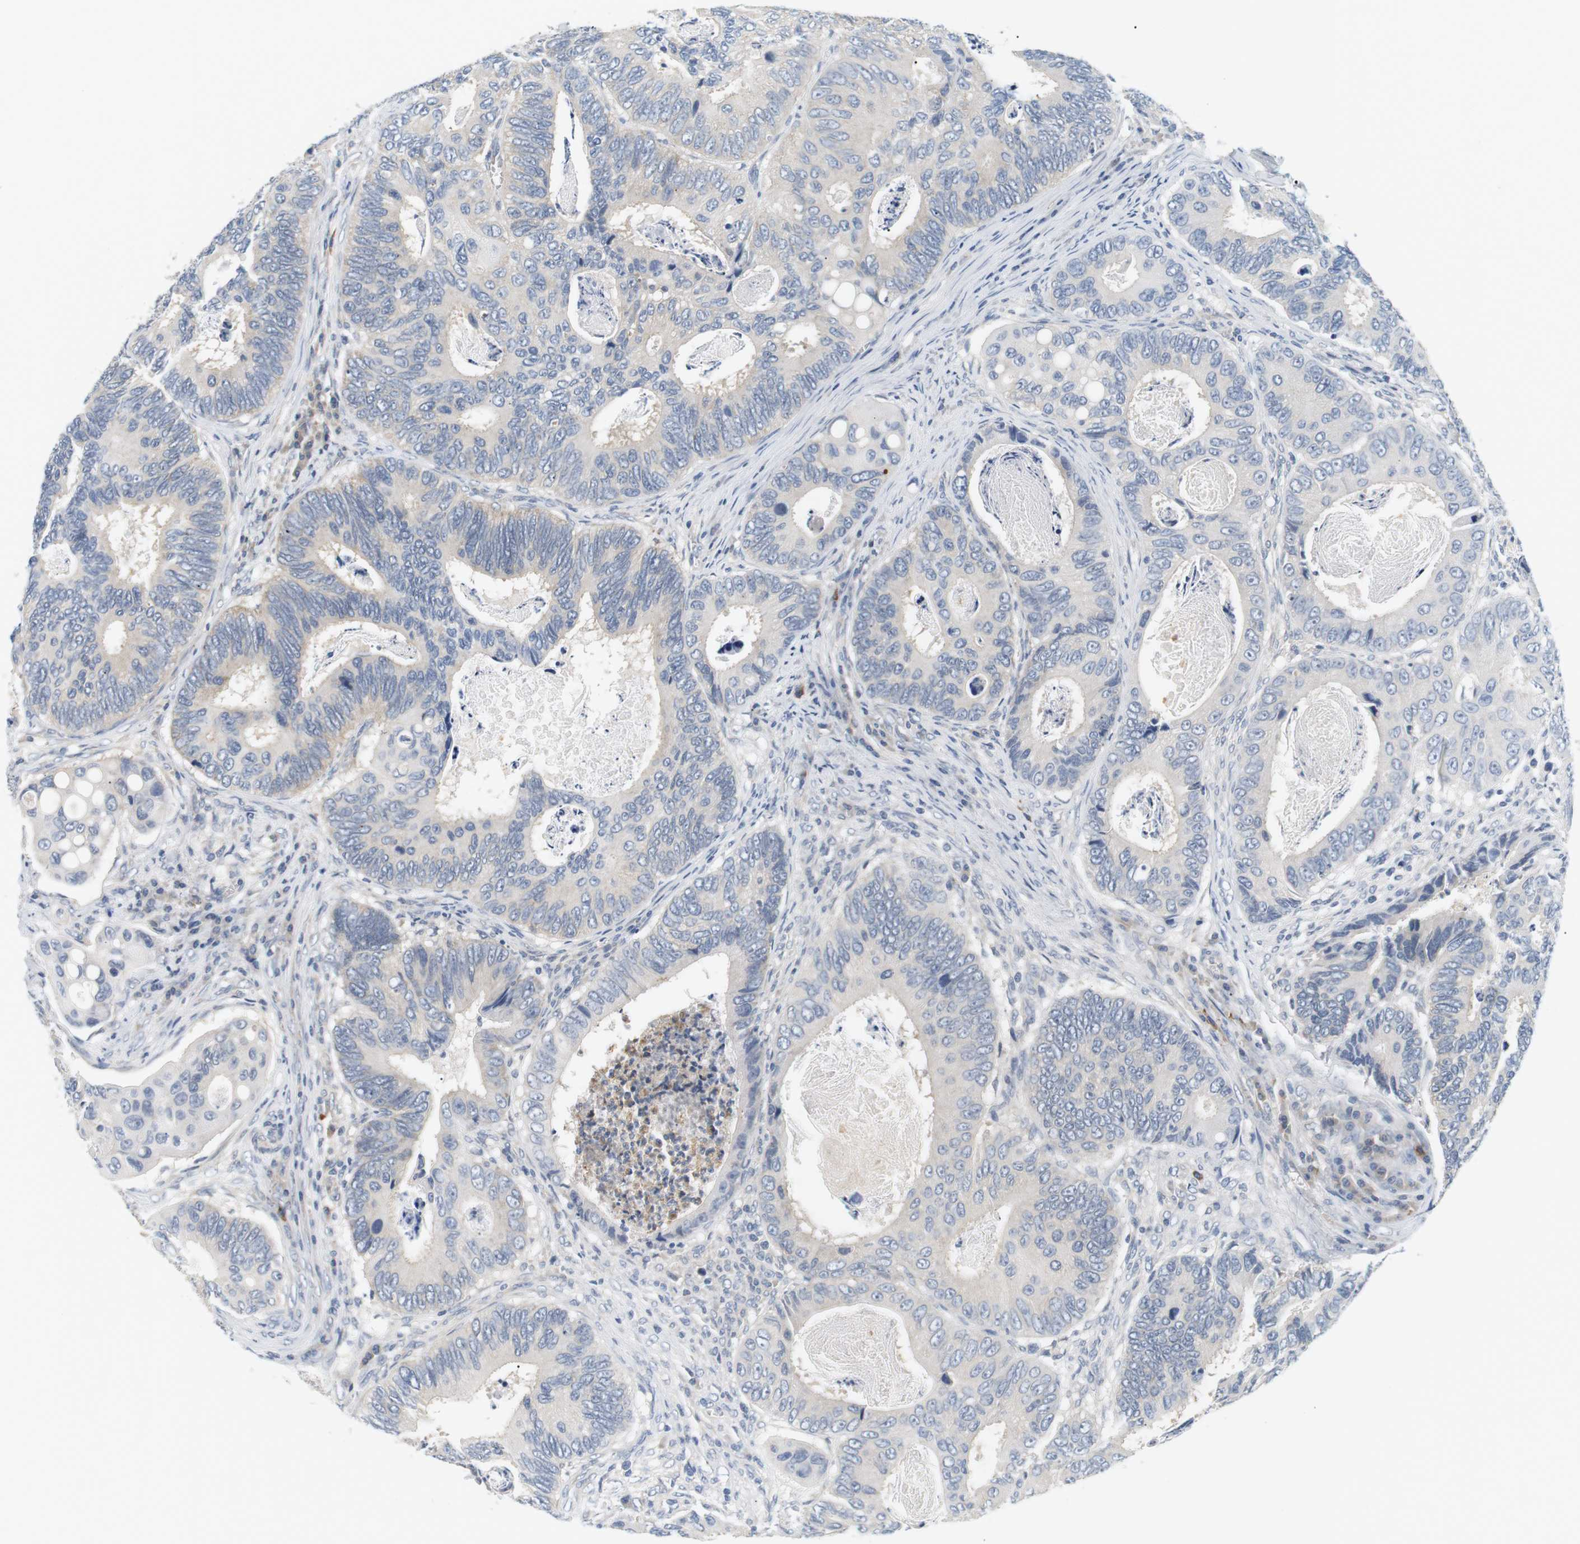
{"staining": {"intensity": "negative", "quantity": "none", "location": "none"}, "tissue": "colorectal cancer", "cell_type": "Tumor cells", "image_type": "cancer", "snomed": [{"axis": "morphology", "description": "Inflammation, NOS"}, {"axis": "morphology", "description": "Adenocarcinoma, NOS"}, {"axis": "topography", "description": "Colon"}], "caption": "Colorectal cancer (adenocarcinoma) was stained to show a protein in brown. There is no significant positivity in tumor cells.", "gene": "EVA1C", "patient": {"sex": "male", "age": 72}}